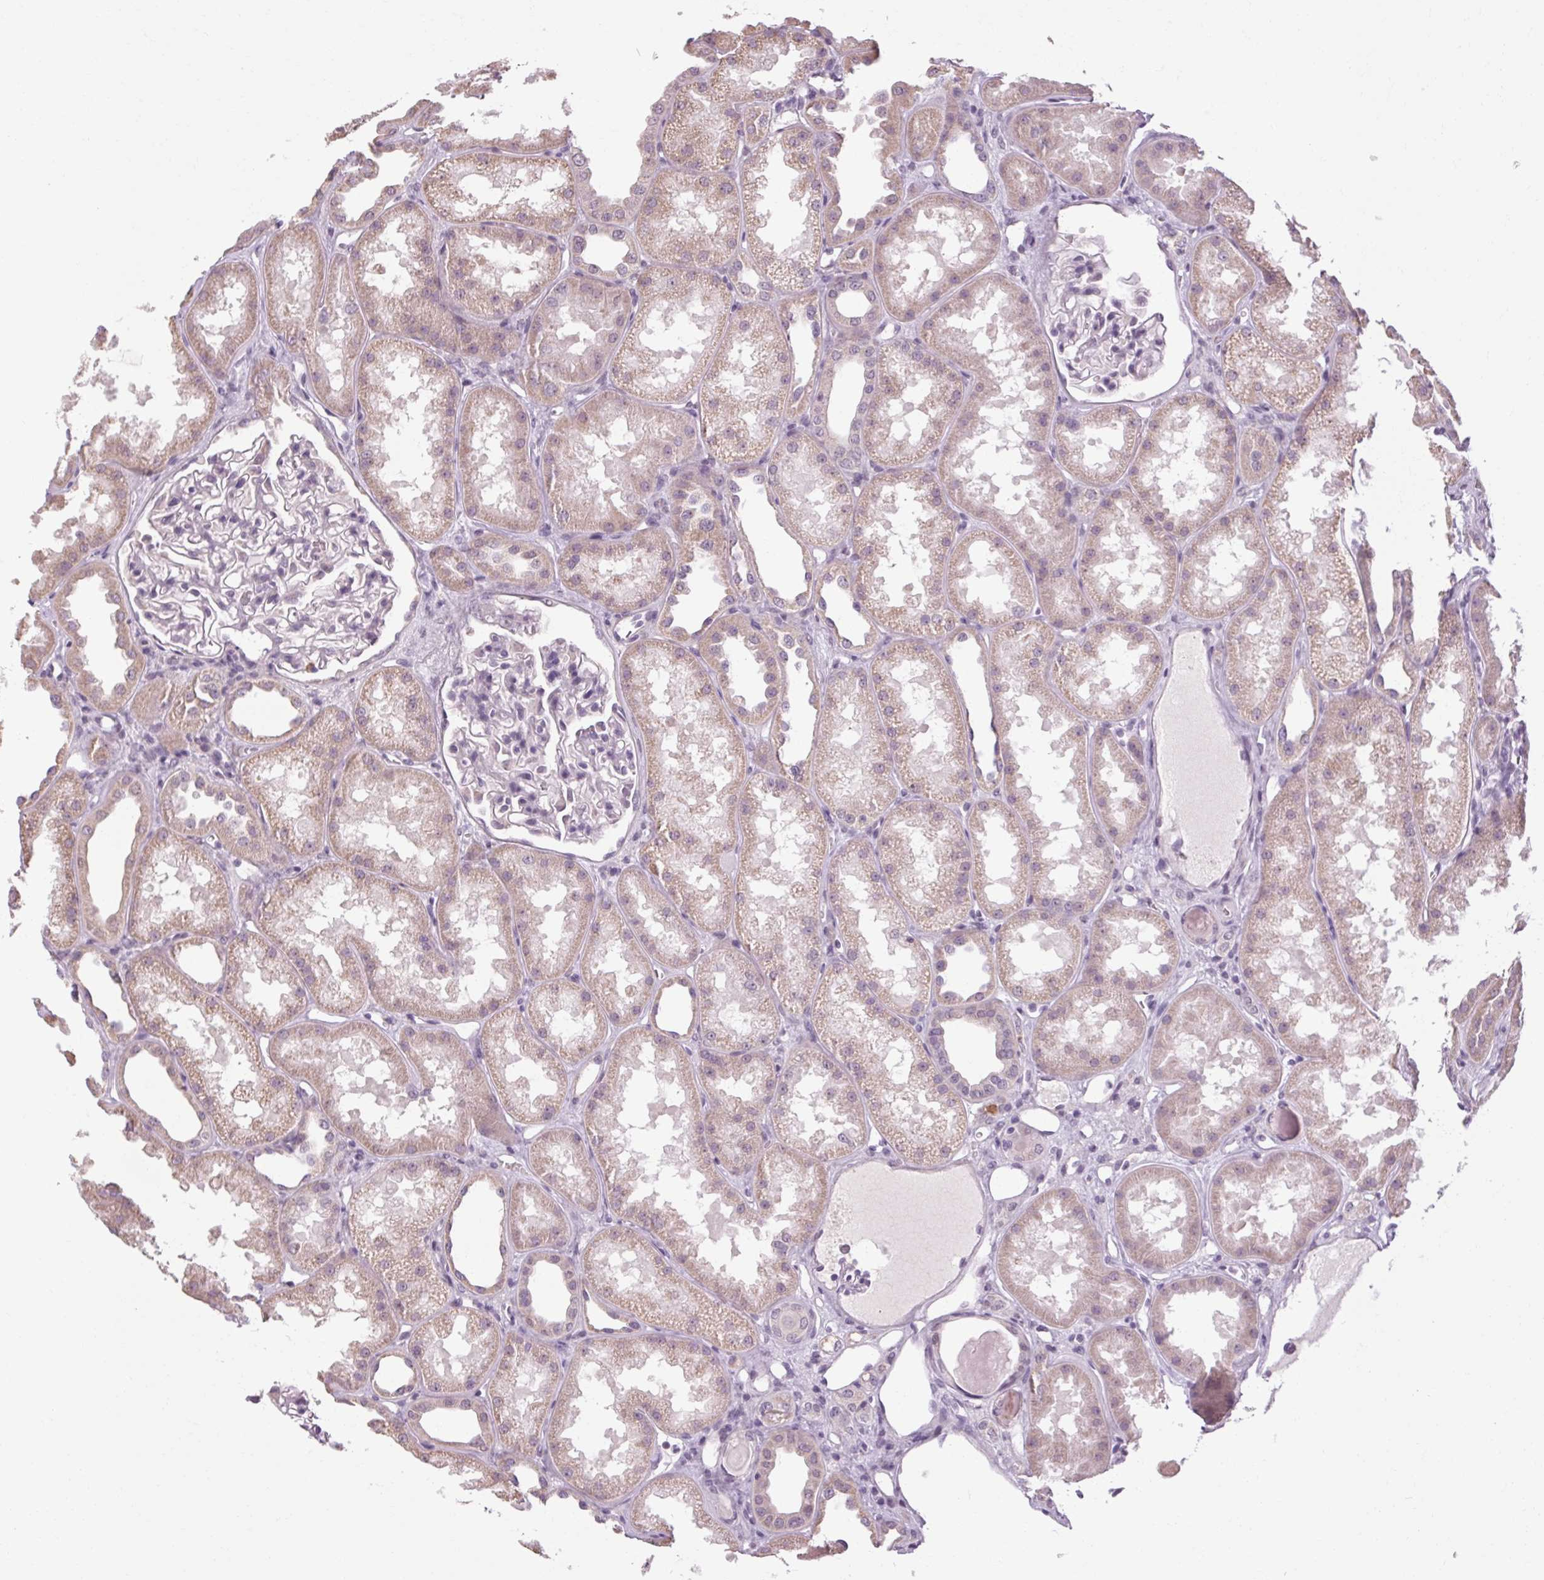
{"staining": {"intensity": "negative", "quantity": "none", "location": "none"}, "tissue": "kidney", "cell_type": "Cells in glomeruli", "image_type": "normal", "snomed": [{"axis": "morphology", "description": "Normal tissue, NOS"}, {"axis": "topography", "description": "Kidney"}], "caption": "DAB immunohistochemical staining of unremarkable kidney shows no significant expression in cells in glomeruli.", "gene": "KLHL40", "patient": {"sex": "male", "age": 61}}